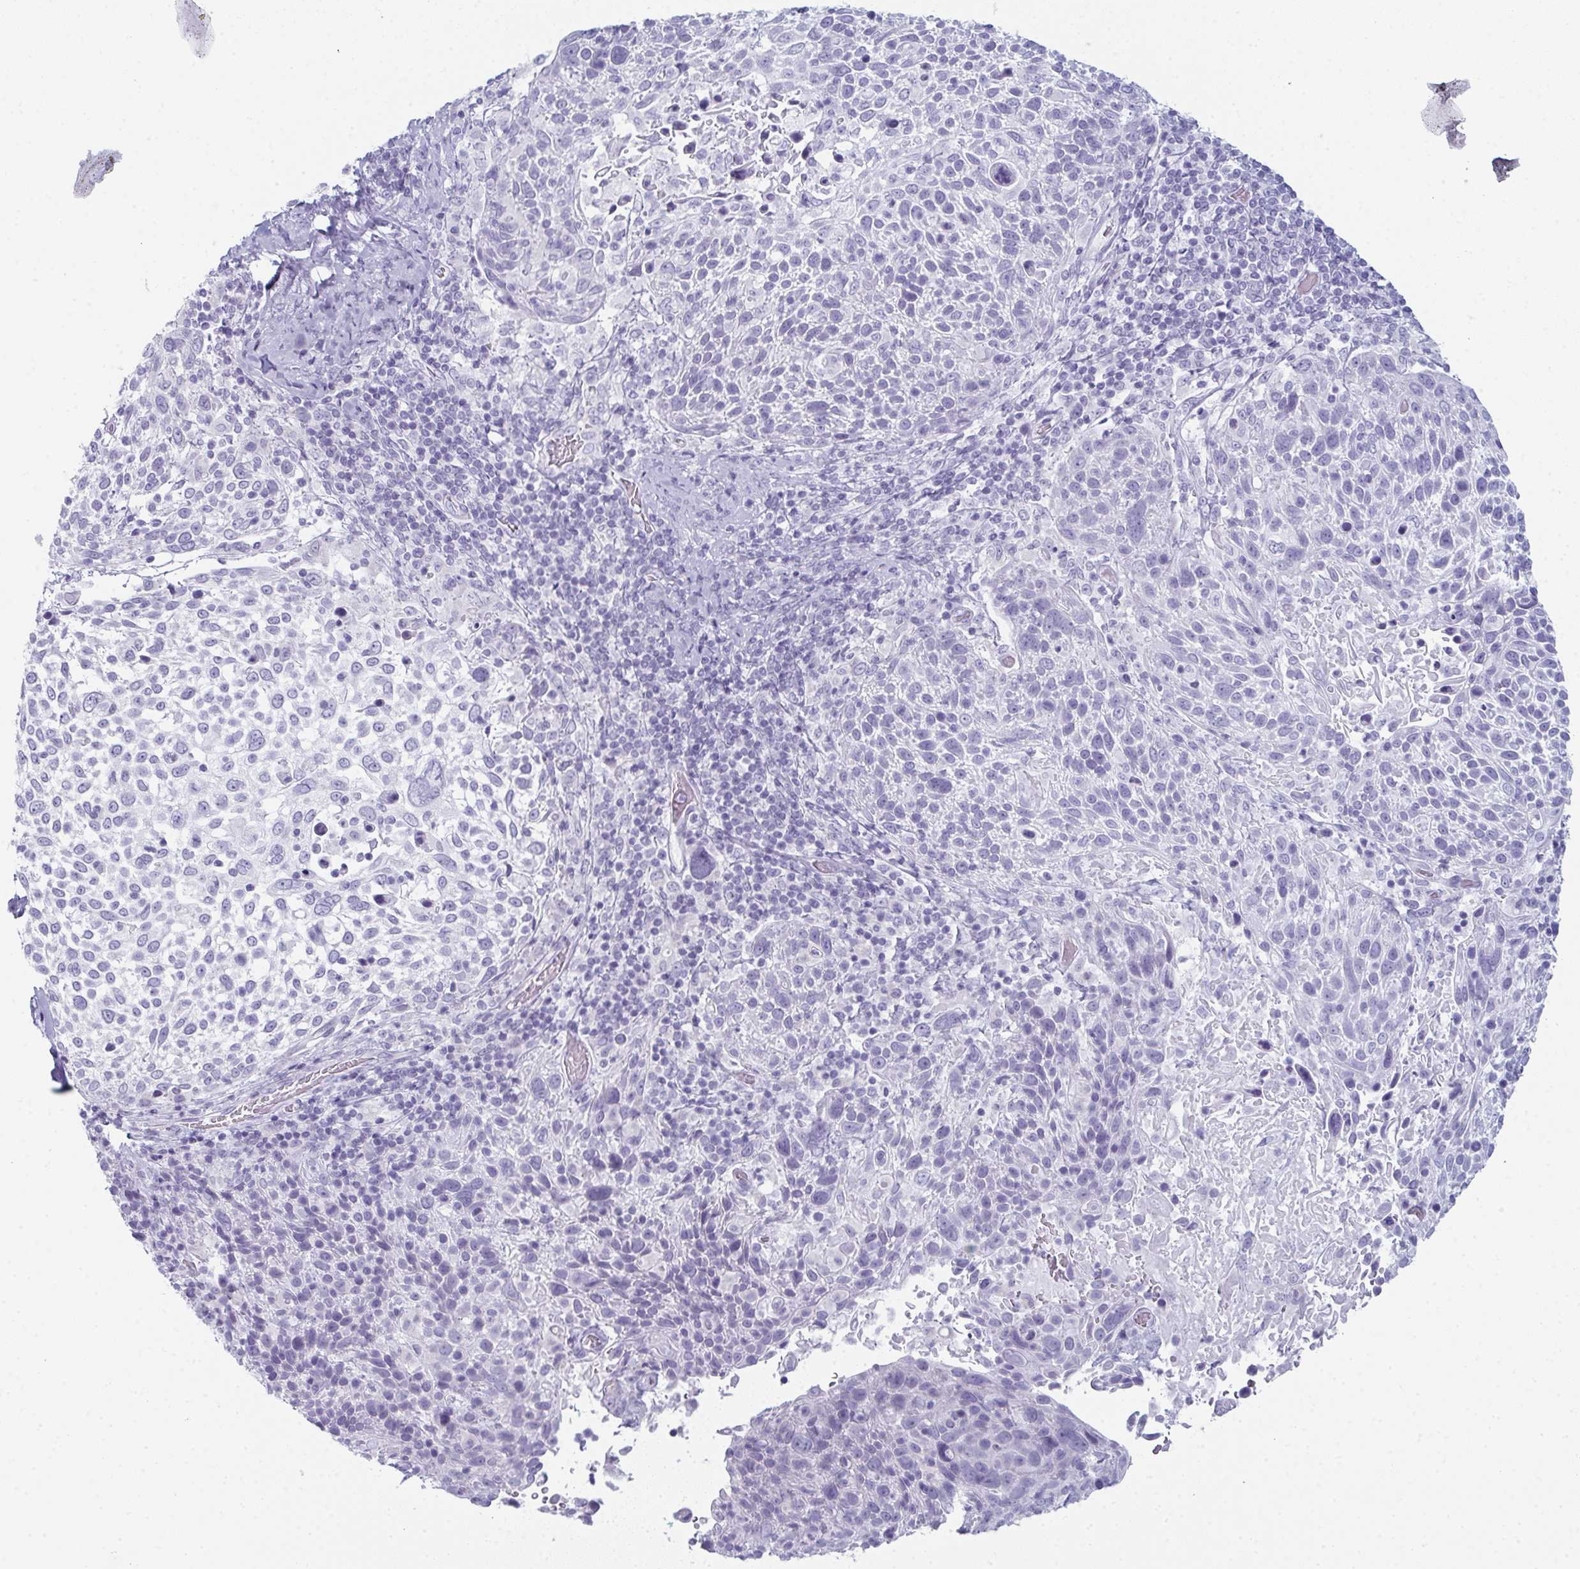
{"staining": {"intensity": "negative", "quantity": "none", "location": "none"}, "tissue": "cervical cancer", "cell_type": "Tumor cells", "image_type": "cancer", "snomed": [{"axis": "morphology", "description": "Squamous cell carcinoma, NOS"}, {"axis": "topography", "description": "Cervix"}], "caption": "IHC micrograph of squamous cell carcinoma (cervical) stained for a protein (brown), which displays no positivity in tumor cells.", "gene": "ENKUR", "patient": {"sex": "female", "age": 61}}